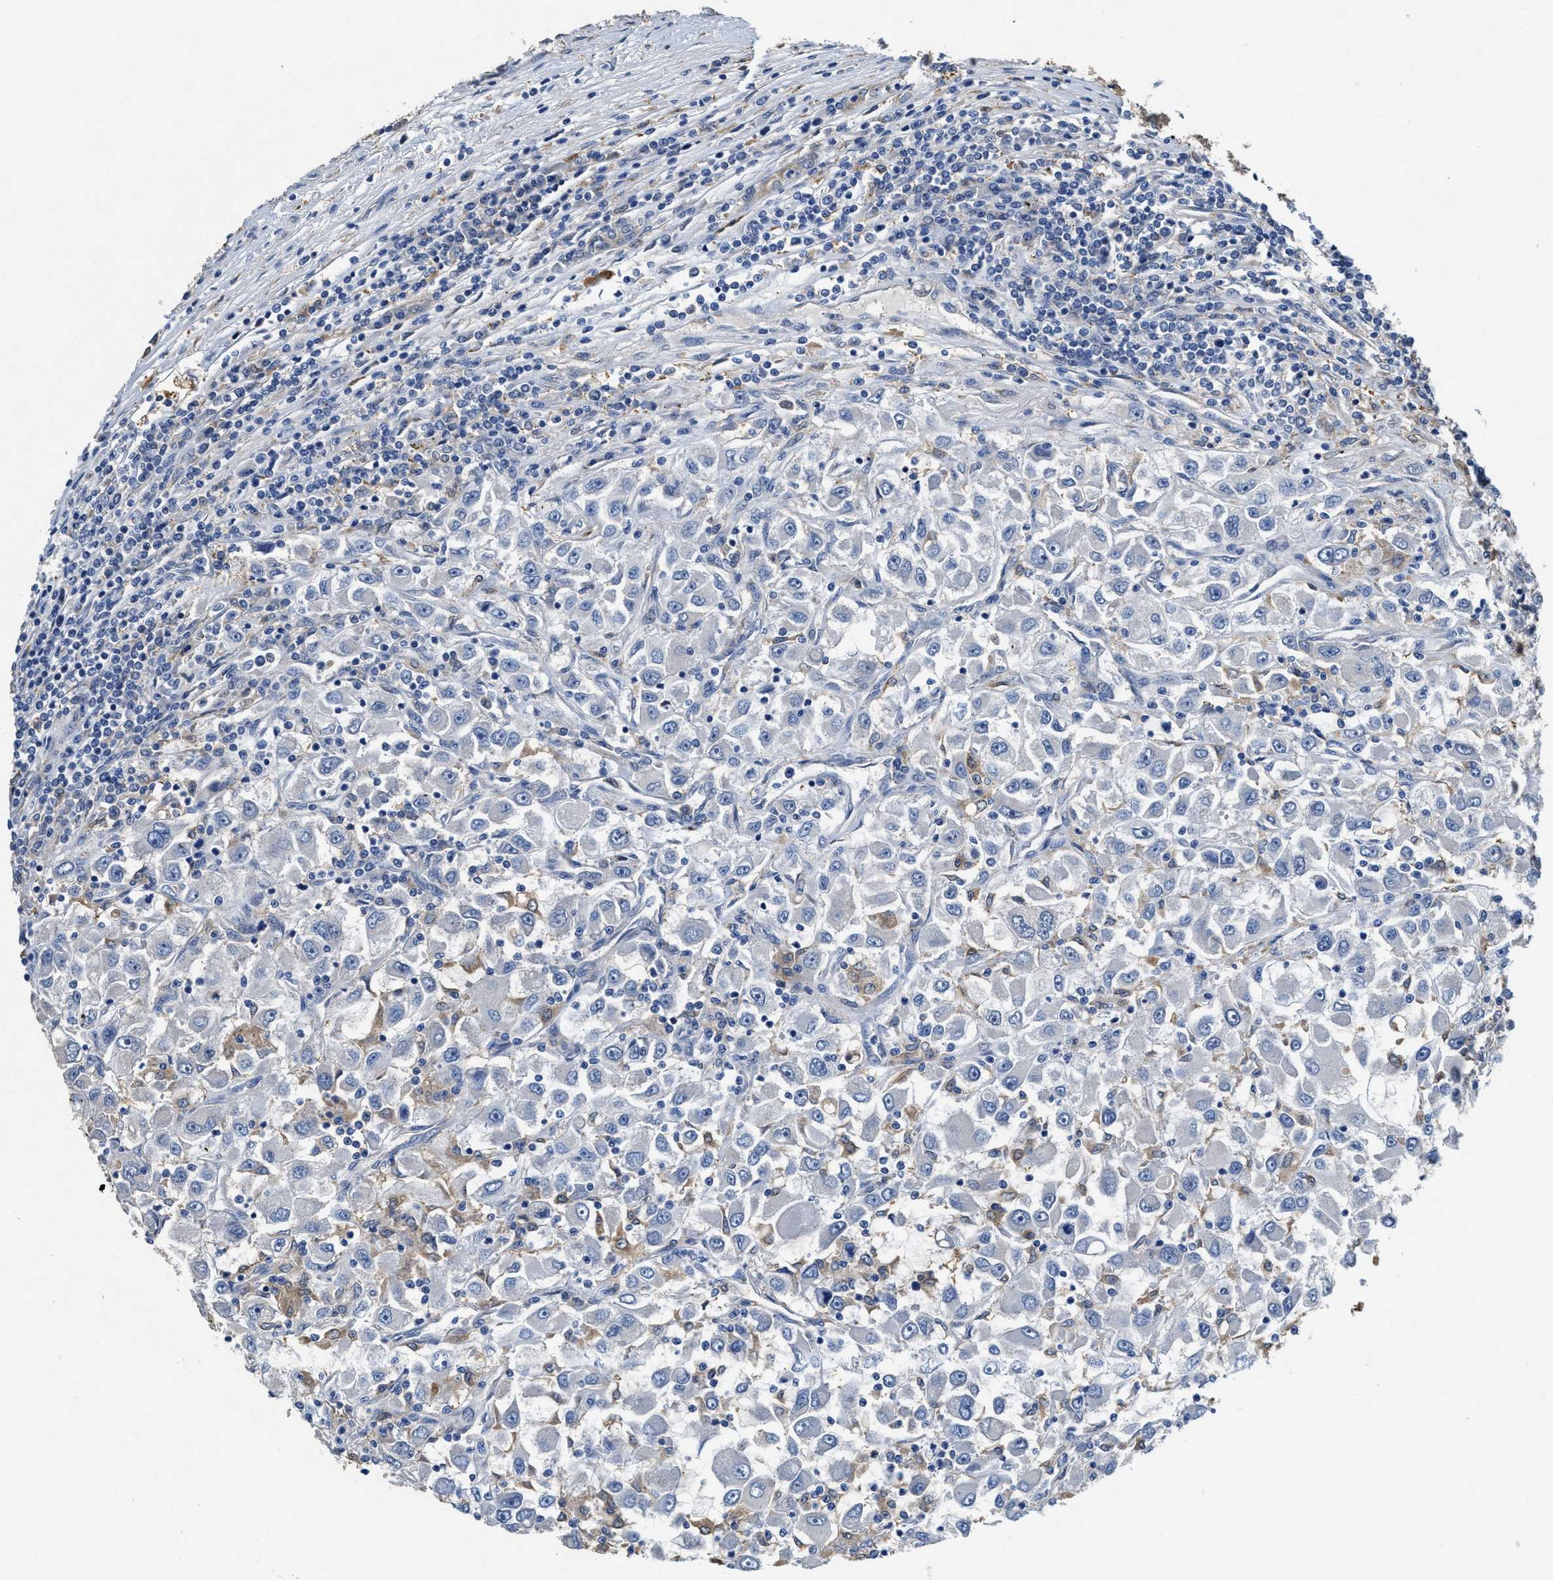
{"staining": {"intensity": "negative", "quantity": "none", "location": "none"}, "tissue": "renal cancer", "cell_type": "Tumor cells", "image_type": "cancer", "snomed": [{"axis": "morphology", "description": "Adenocarcinoma, NOS"}, {"axis": "topography", "description": "Kidney"}], "caption": "A histopathology image of renal cancer (adenocarcinoma) stained for a protein displays no brown staining in tumor cells.", "gene": "PEG10", "patient": {"sex": "female", "age": 52}}